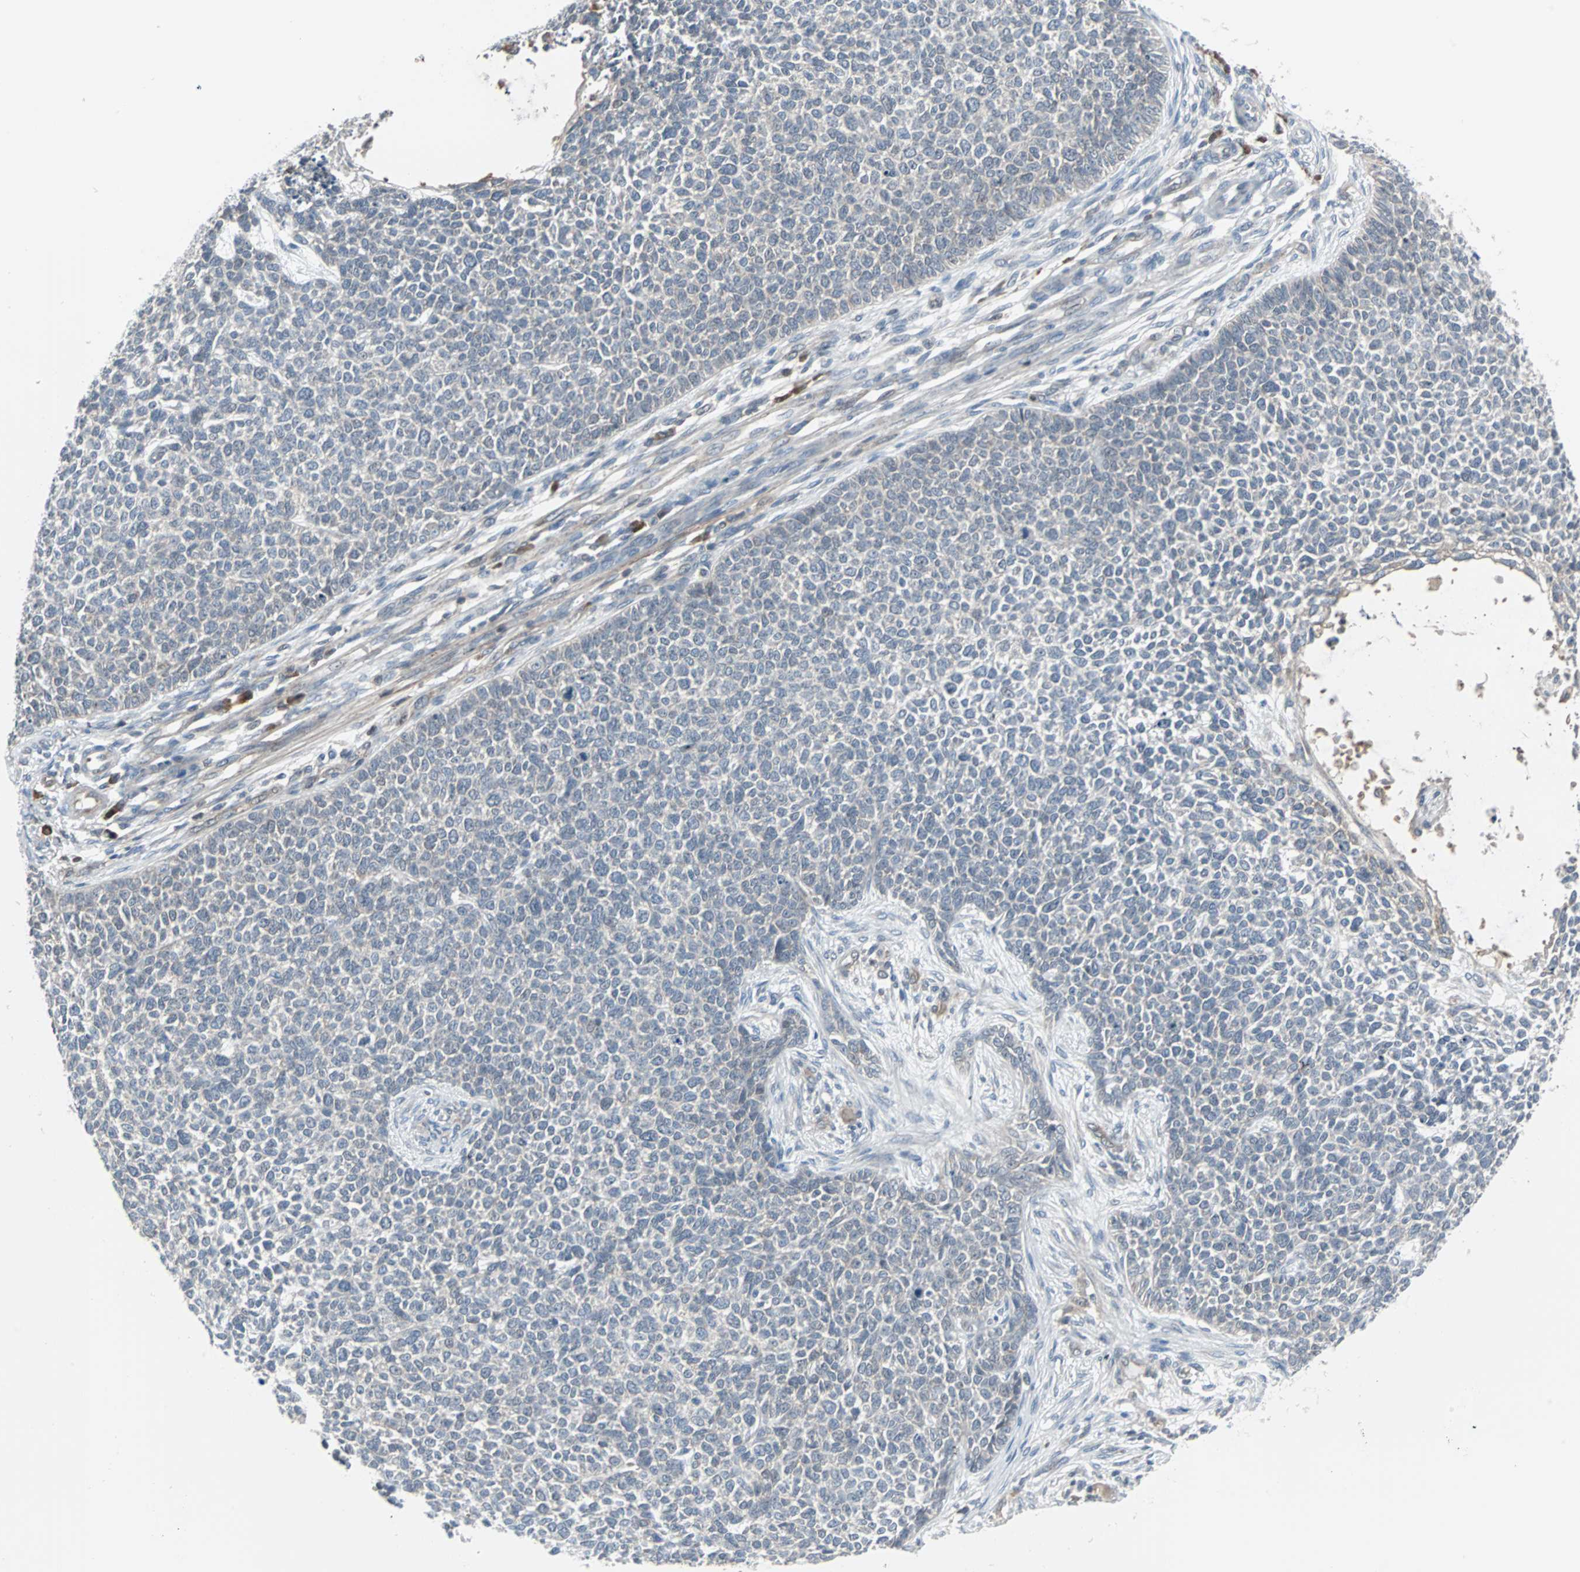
{"staining": {"intensity": "negative", "quantity": "none", "location": "none"}, "tissue": "skin cancer", "cell_type": "Tumor cells", "image_type": "cancer", "snomed": [{"axis": "morphology", "description": "Basal cell carcinoma"}, {"axis": "topography", "description": "Skin"}], "caption": "Immunohistochemical staining of human skin basal cell carcinoma demonstrates no significant positivity in tumor cells.", "gene": "CASP3", "patient": {"sex": "female", "age": 84}}